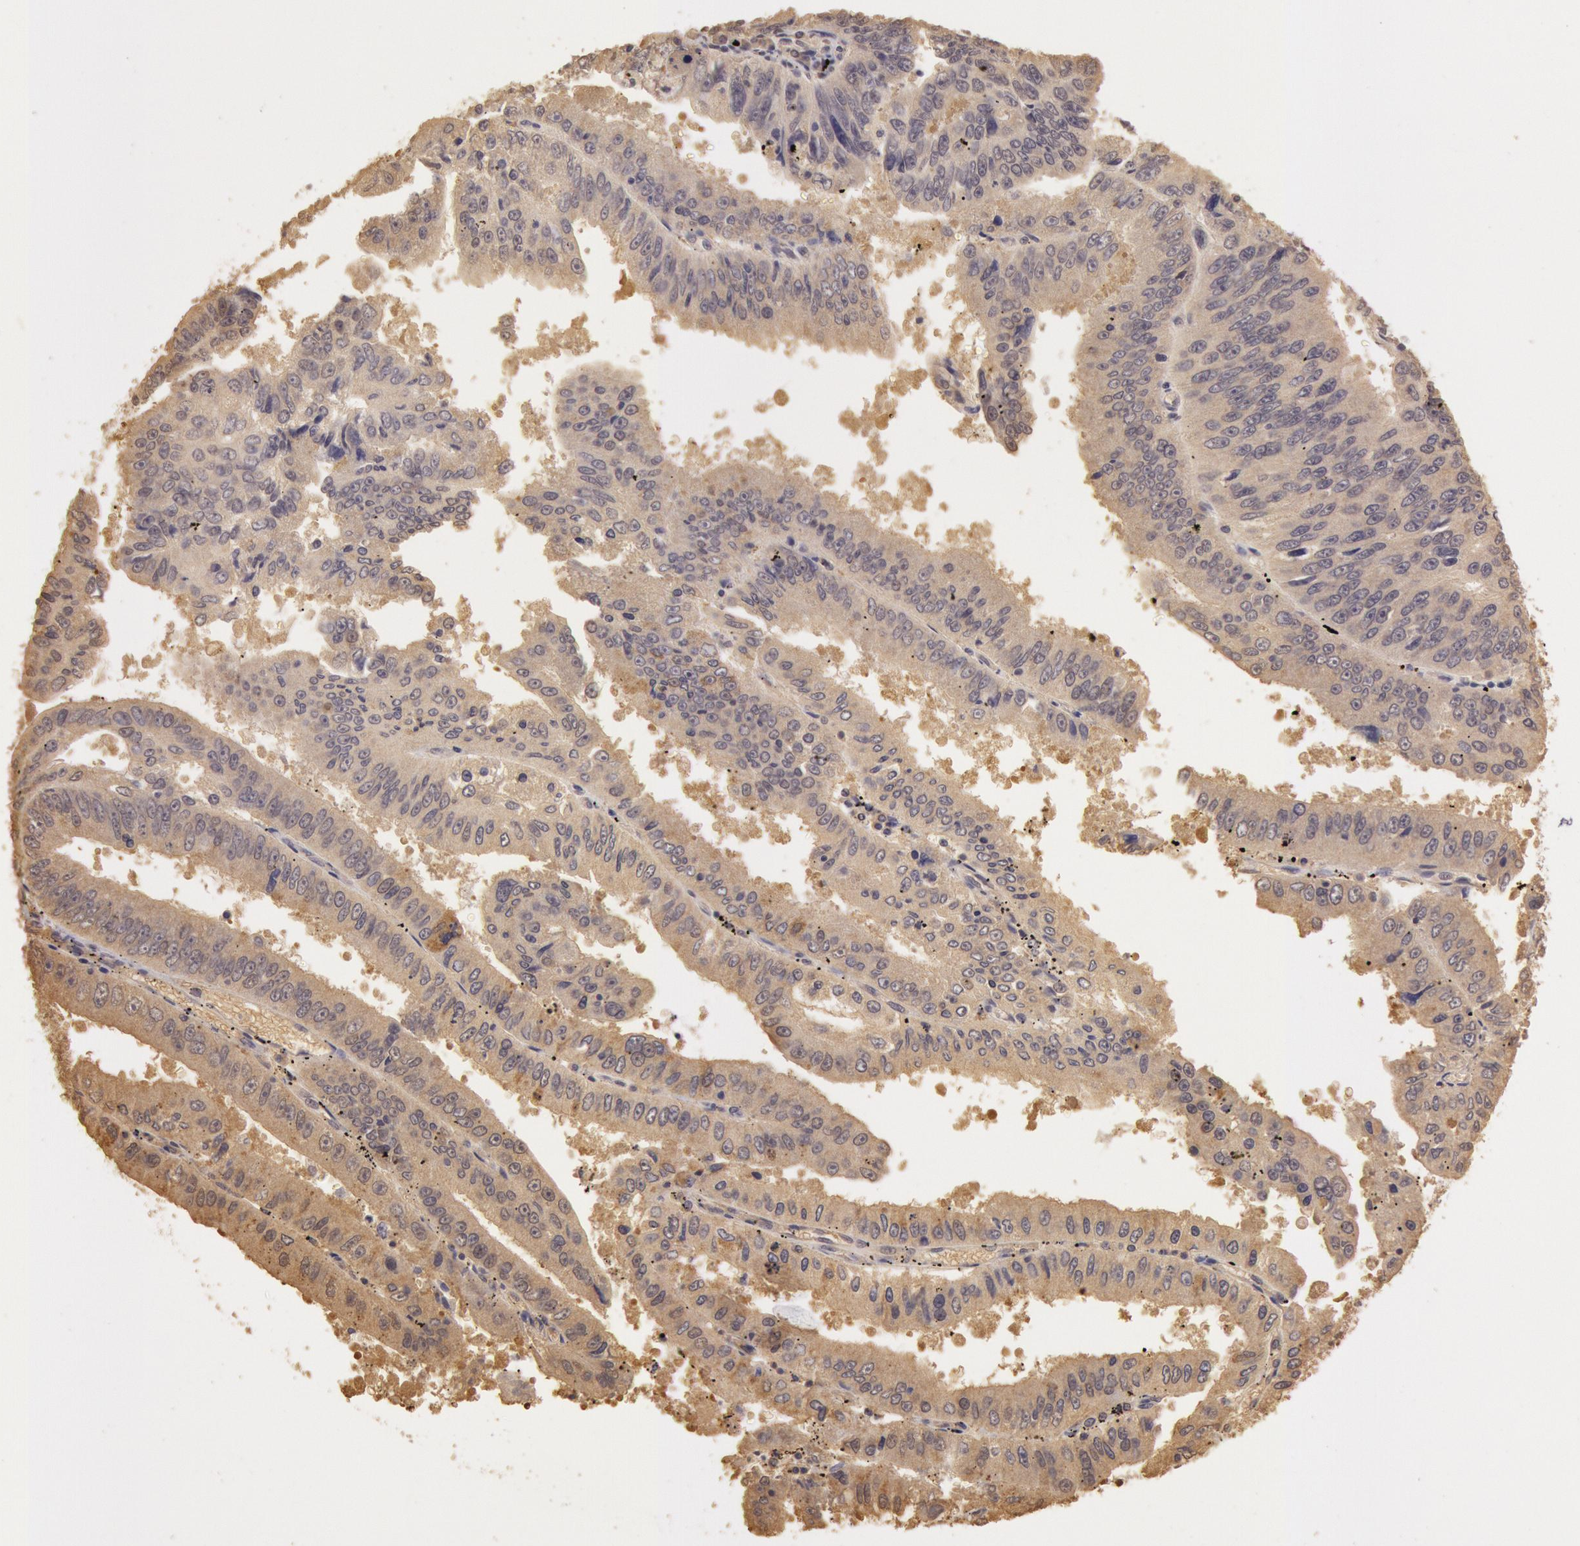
{"staining": {"intensity": "weak", "quantity": ">75%", "location": "cytoplasmic/membranous"}, "tissue": "endometrial cancer", "cell_type": "Tumor cells", "image_type": "cancer", "snomed": [{"axis": "morphology", "description": "Adenocarcinoma, NOS"}, {"axis": "topography", "description": "Endometrium"}], "caption": "Endometrial cancer (adenocarcinoma) stained for a protein (brown) exhibits weak cytoplasmic/membranous positive positivity in about >75% of tumor cells.", "gene": "SOD1", "patient": {"sex": "female", "age": 66}}